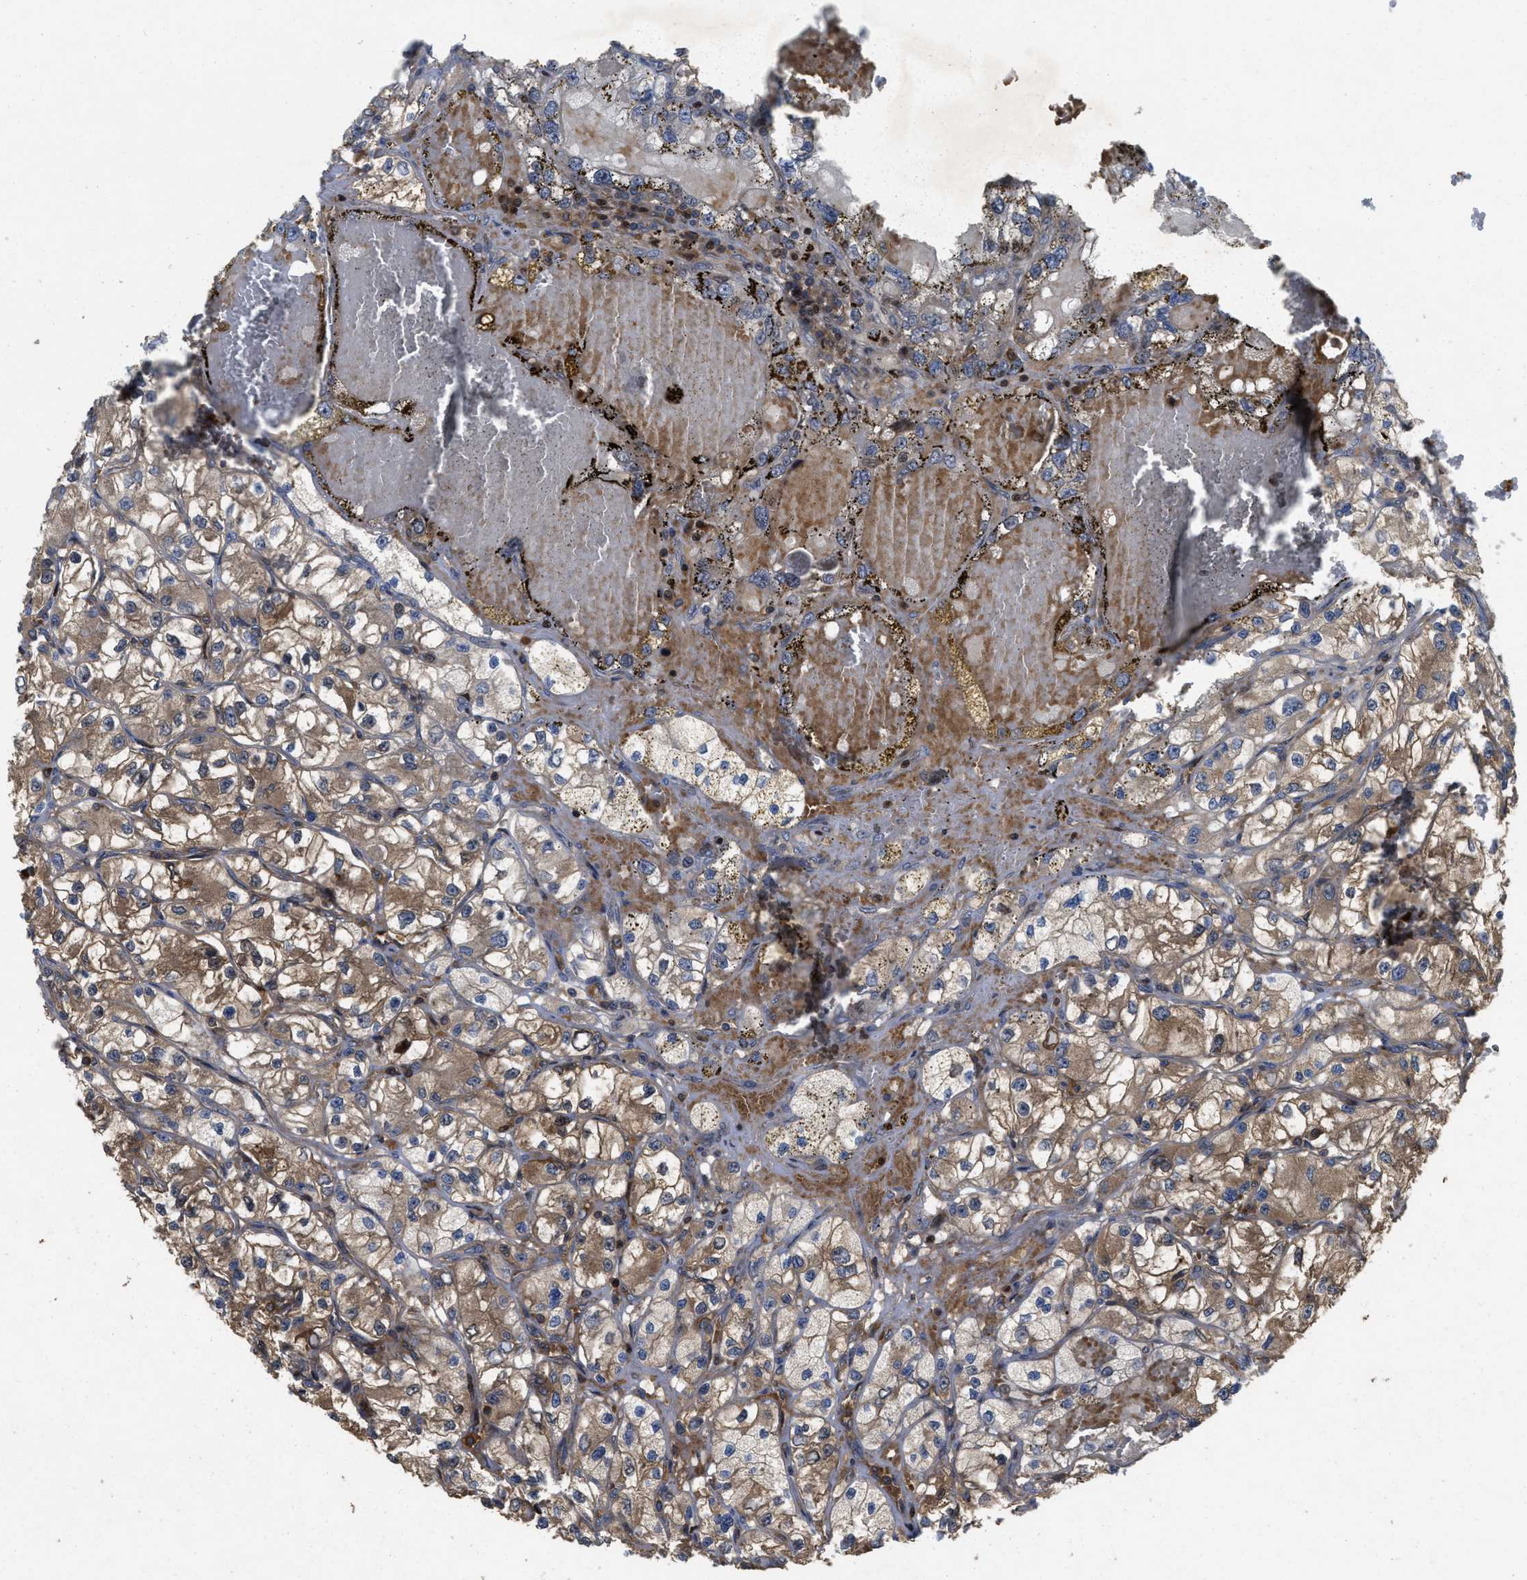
{"staining": {"intensity": "moderate", "quantity": ">75%", "location": "cytoplasmic/membranous"}, "tissue": "renal cancer", "cell_type": "Tumor cells", "image_type": "cancer", "snomed": [{"axis": "morphology", "description": "Adenocarcinoma, NOS"}, {"axis": "topography", "description": "Kidney"}], "caption": "This is an image of immunohistochemistry staining of renal adenocarcinoma, which shows moderate staining in the cytoplasmic/membranous of tumor cells.", "gene": "CBR3", "patient": {"sex": "female", "age": 57}}